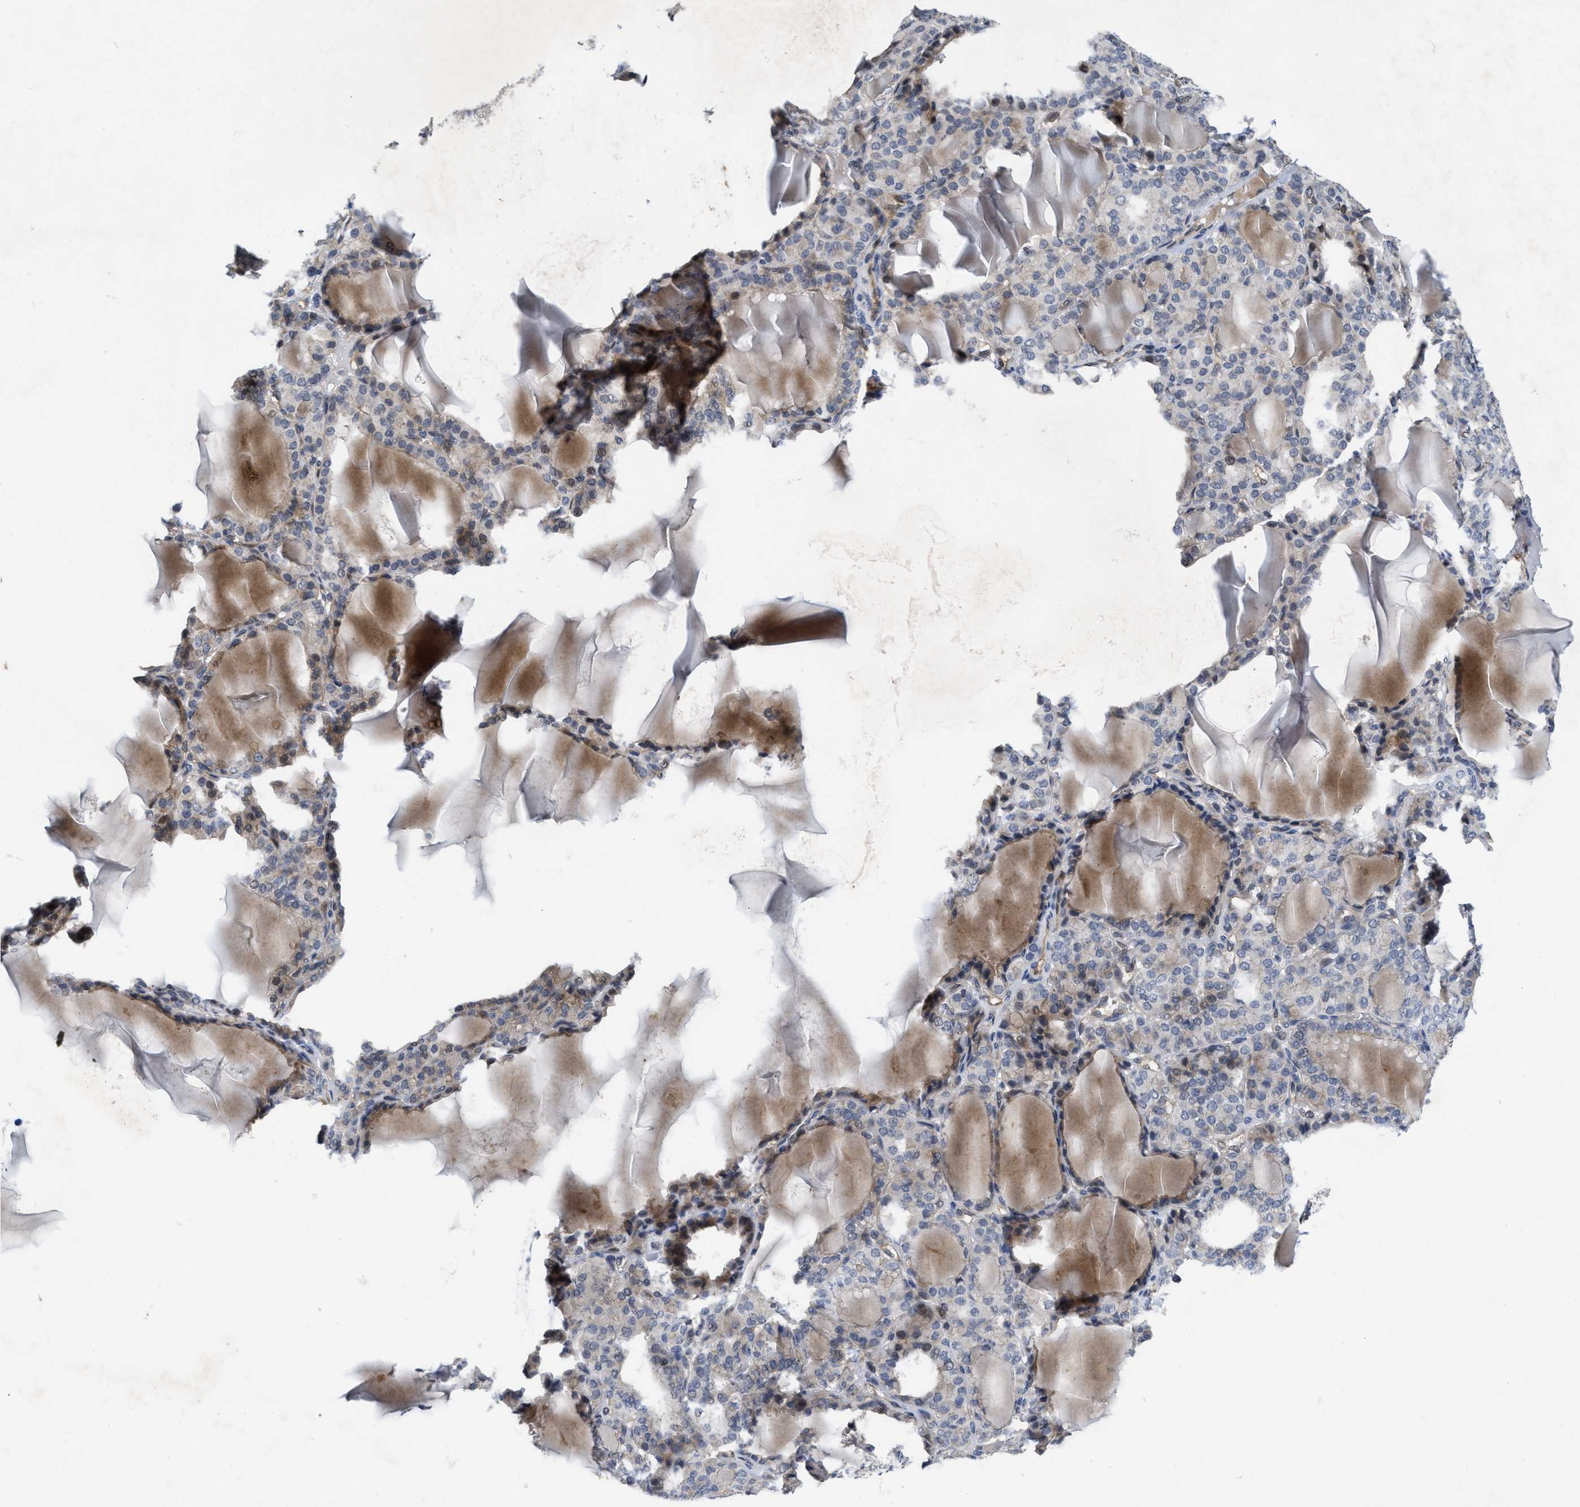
{"staining": {"intensity": "weak", "quantity": "25%-75%", "location": "cytoplasmic/membranous"}, "tissue": "thyroid gland", "cell_type": "Glandular cells", "image_type": "normal", "snomed": [{"axis": "morphology", "description": "Normal tissue, NOS"}, {"axis": "topography", "description": "Thyroid gland"}], "caption": "This histopathology image shows immunohistochemistry staining of benign thyroid gland, with low weak cytoplasmic/membranous staining in about 25%-75% of glandular cells.", "gene": "LDAF1", "patient": {"sex": "female", "age": 28}}